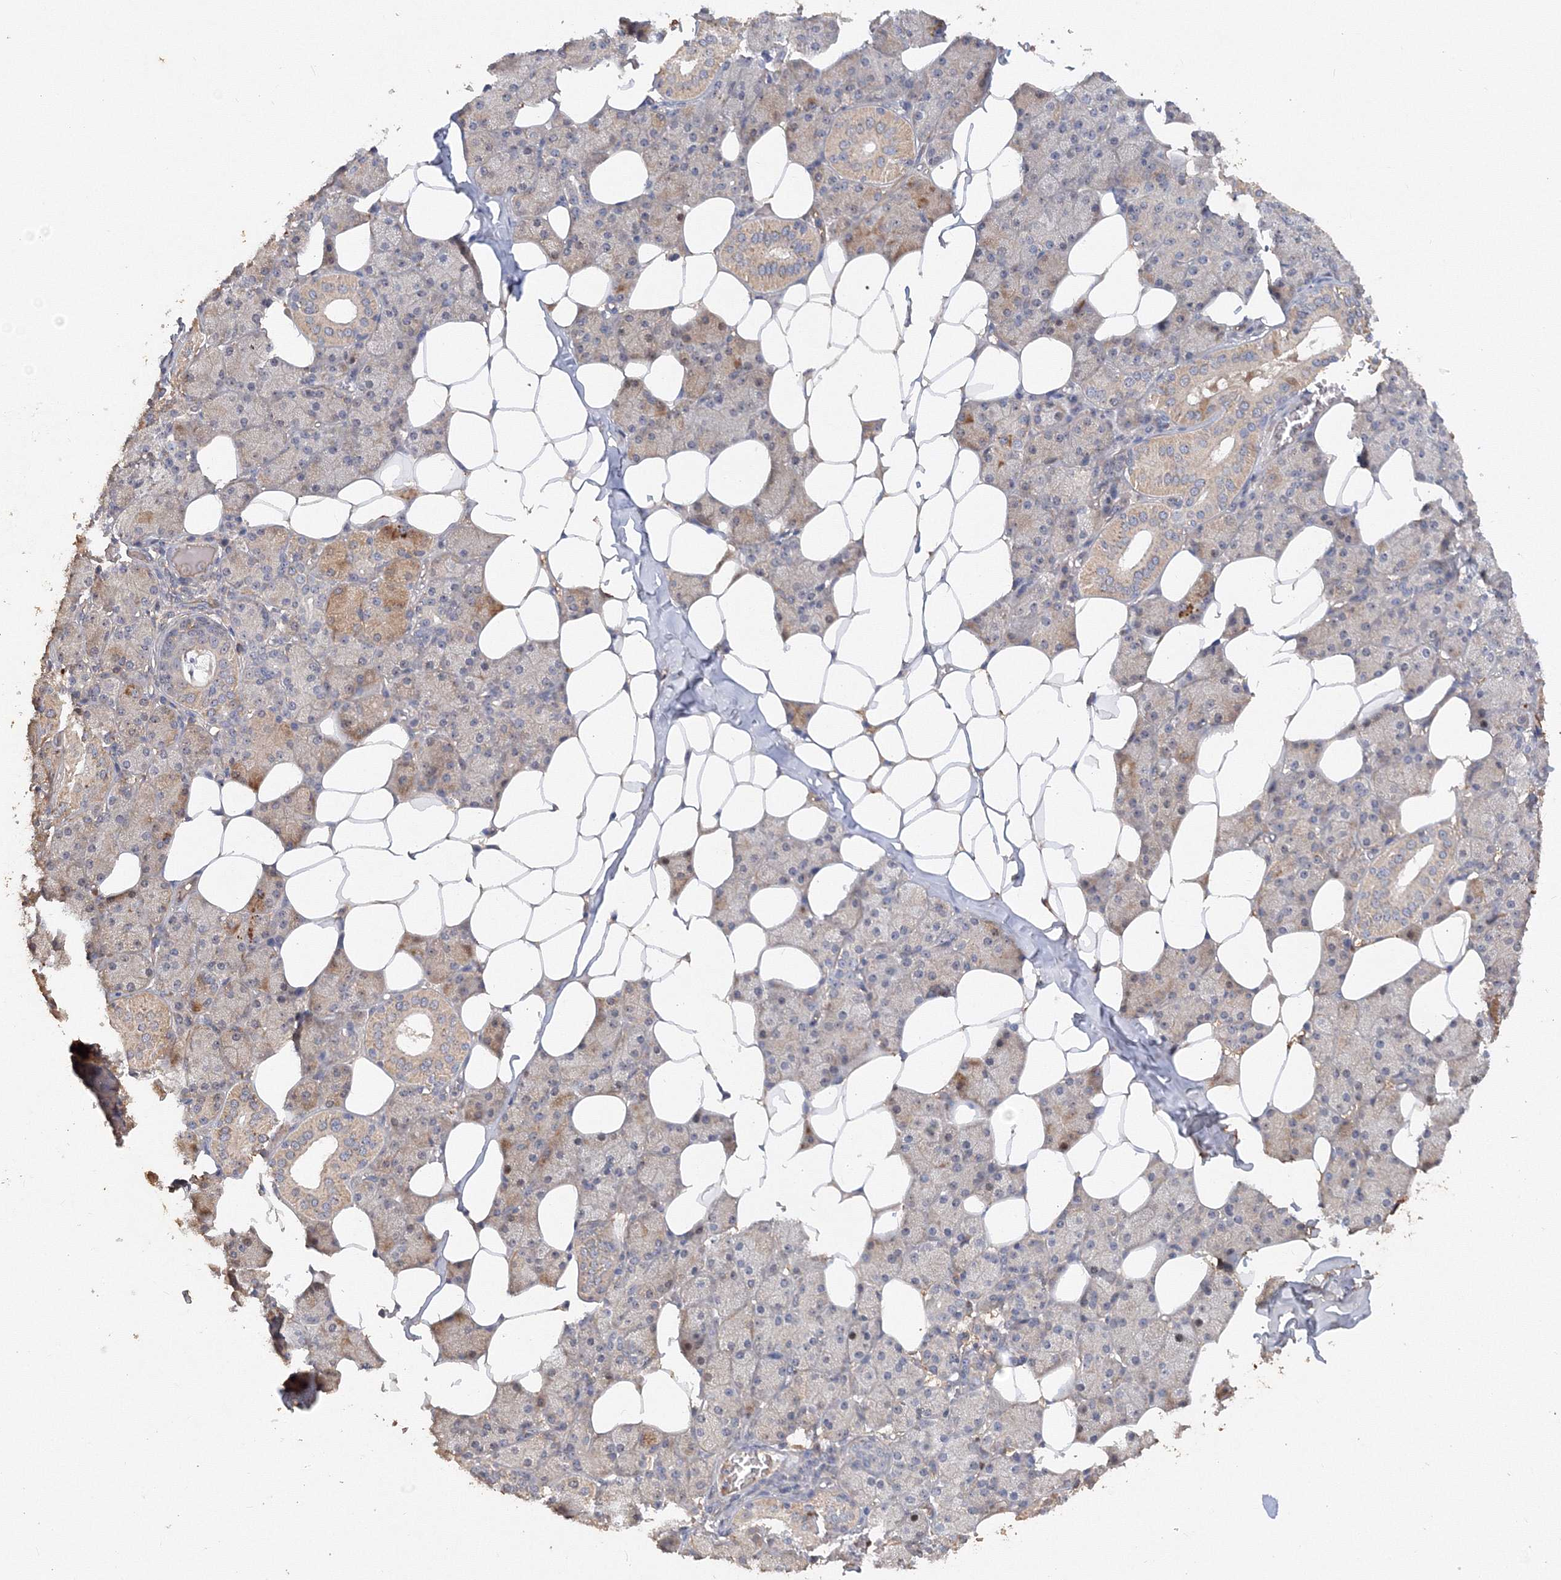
{"staining": {"intensity": "moderate", "quantity": "25%-75%", "location": "cytoplasmic/membranous"}, "tissue": "salivary gland", "cell_type": "Glandular cells", "image_type": "normal", "snomed": [{"axis": "morphology", "description": "Normal tissue, NOS"}, {"axis": "topography", "description": "Salivary gland"}], "caption": "Immunohistochemical staining of benign salivary gland demonstrates moderate cytoplasmic/membranous protein positivity in about 25%-75% of glandular cells. The staining is performed using DAB brown chromogen to label protein expression. The nuclei are counter-stained blue using hematoxylin.", "gene": "GRINA", "patient": {"sex": "female", "age": 33}}